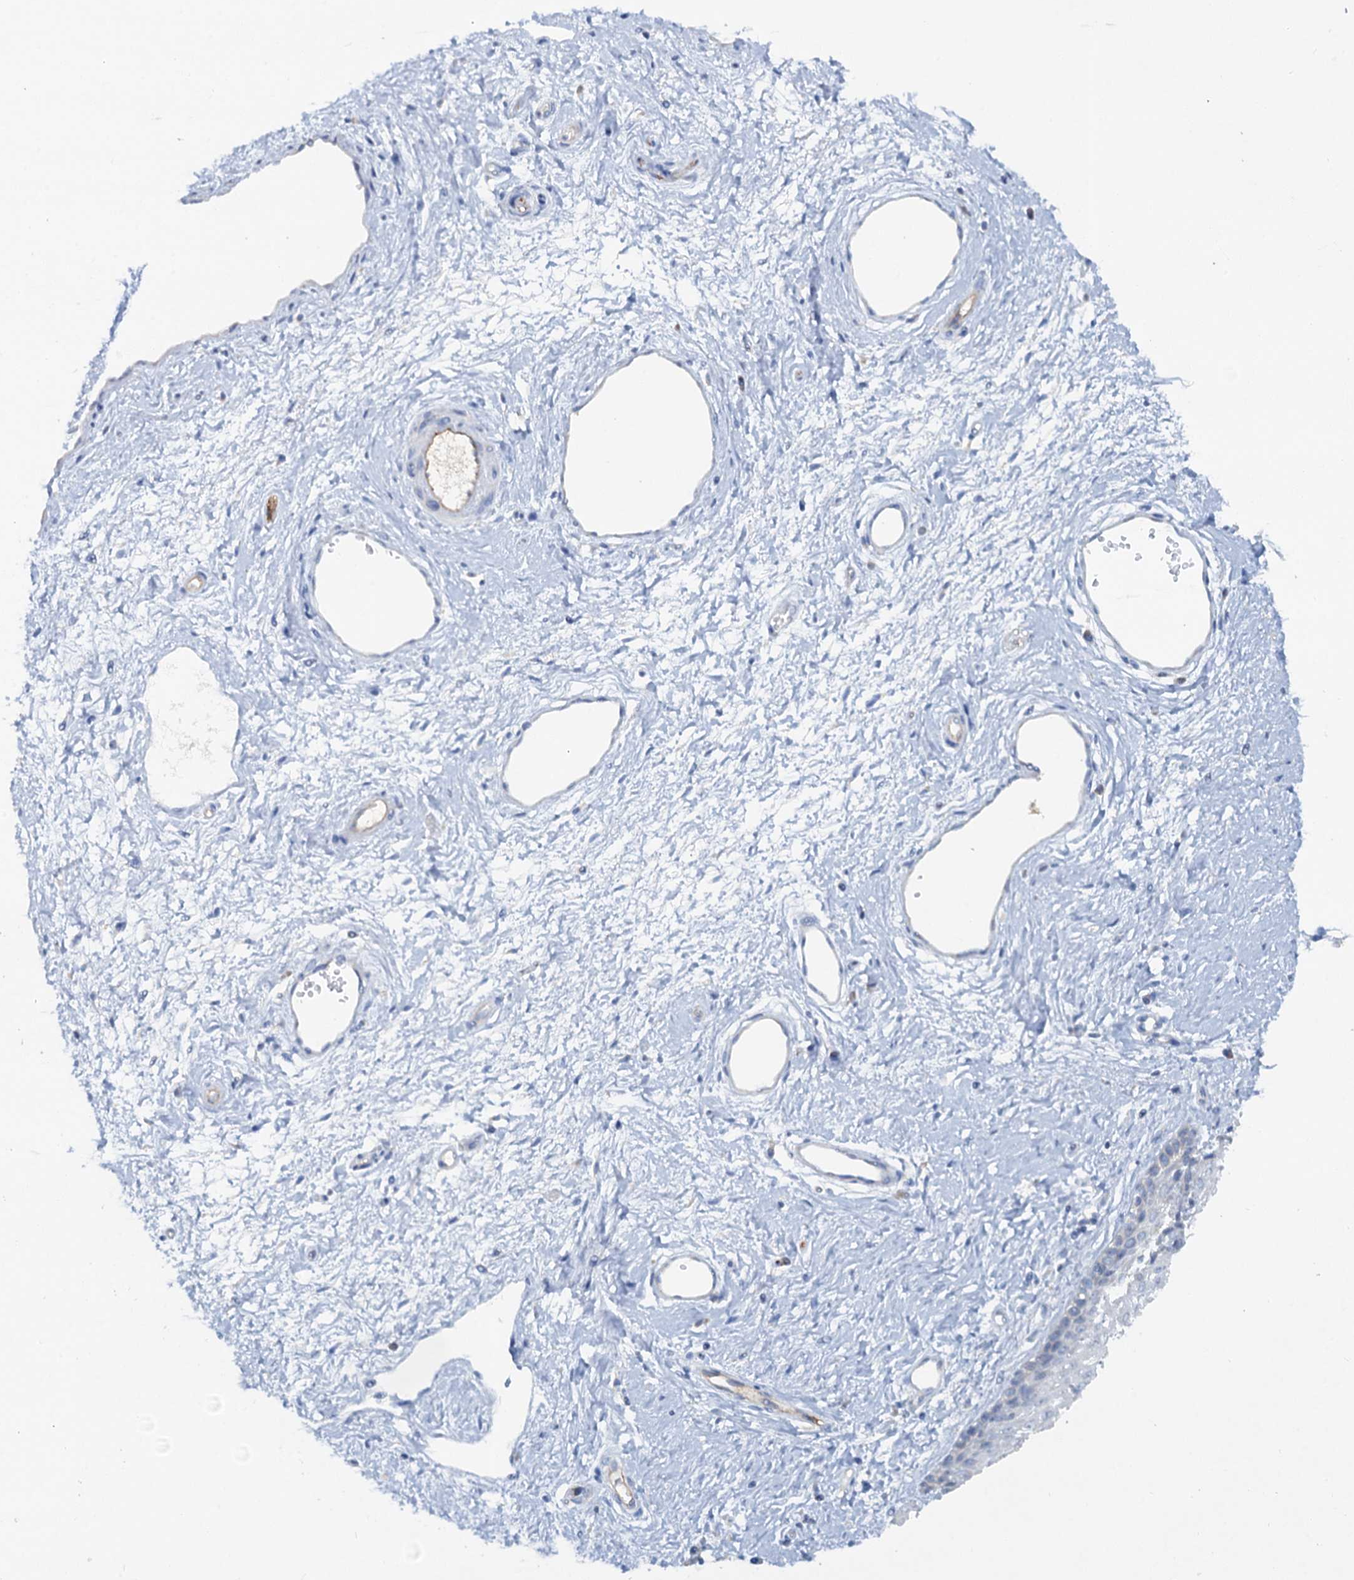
{"staining": {"intensity": "negative", "quantity": "none", "location": "none"}, "tissue": "vagina", "cell_type": "Squamous epithelial cells", "image_type": "normal", "snomed": [{"axis": "morphology", "description": "Normal tissue, NOS"}, {"axis": "topography", "description": "Vagina"}], "caption": "The immunohistochemistry (IHC) photomicrograph has no significant positivity in squamous epithelial cells of vagina.", "gene": "PLLP", "patient": {"sex": "female", "age": 46}}